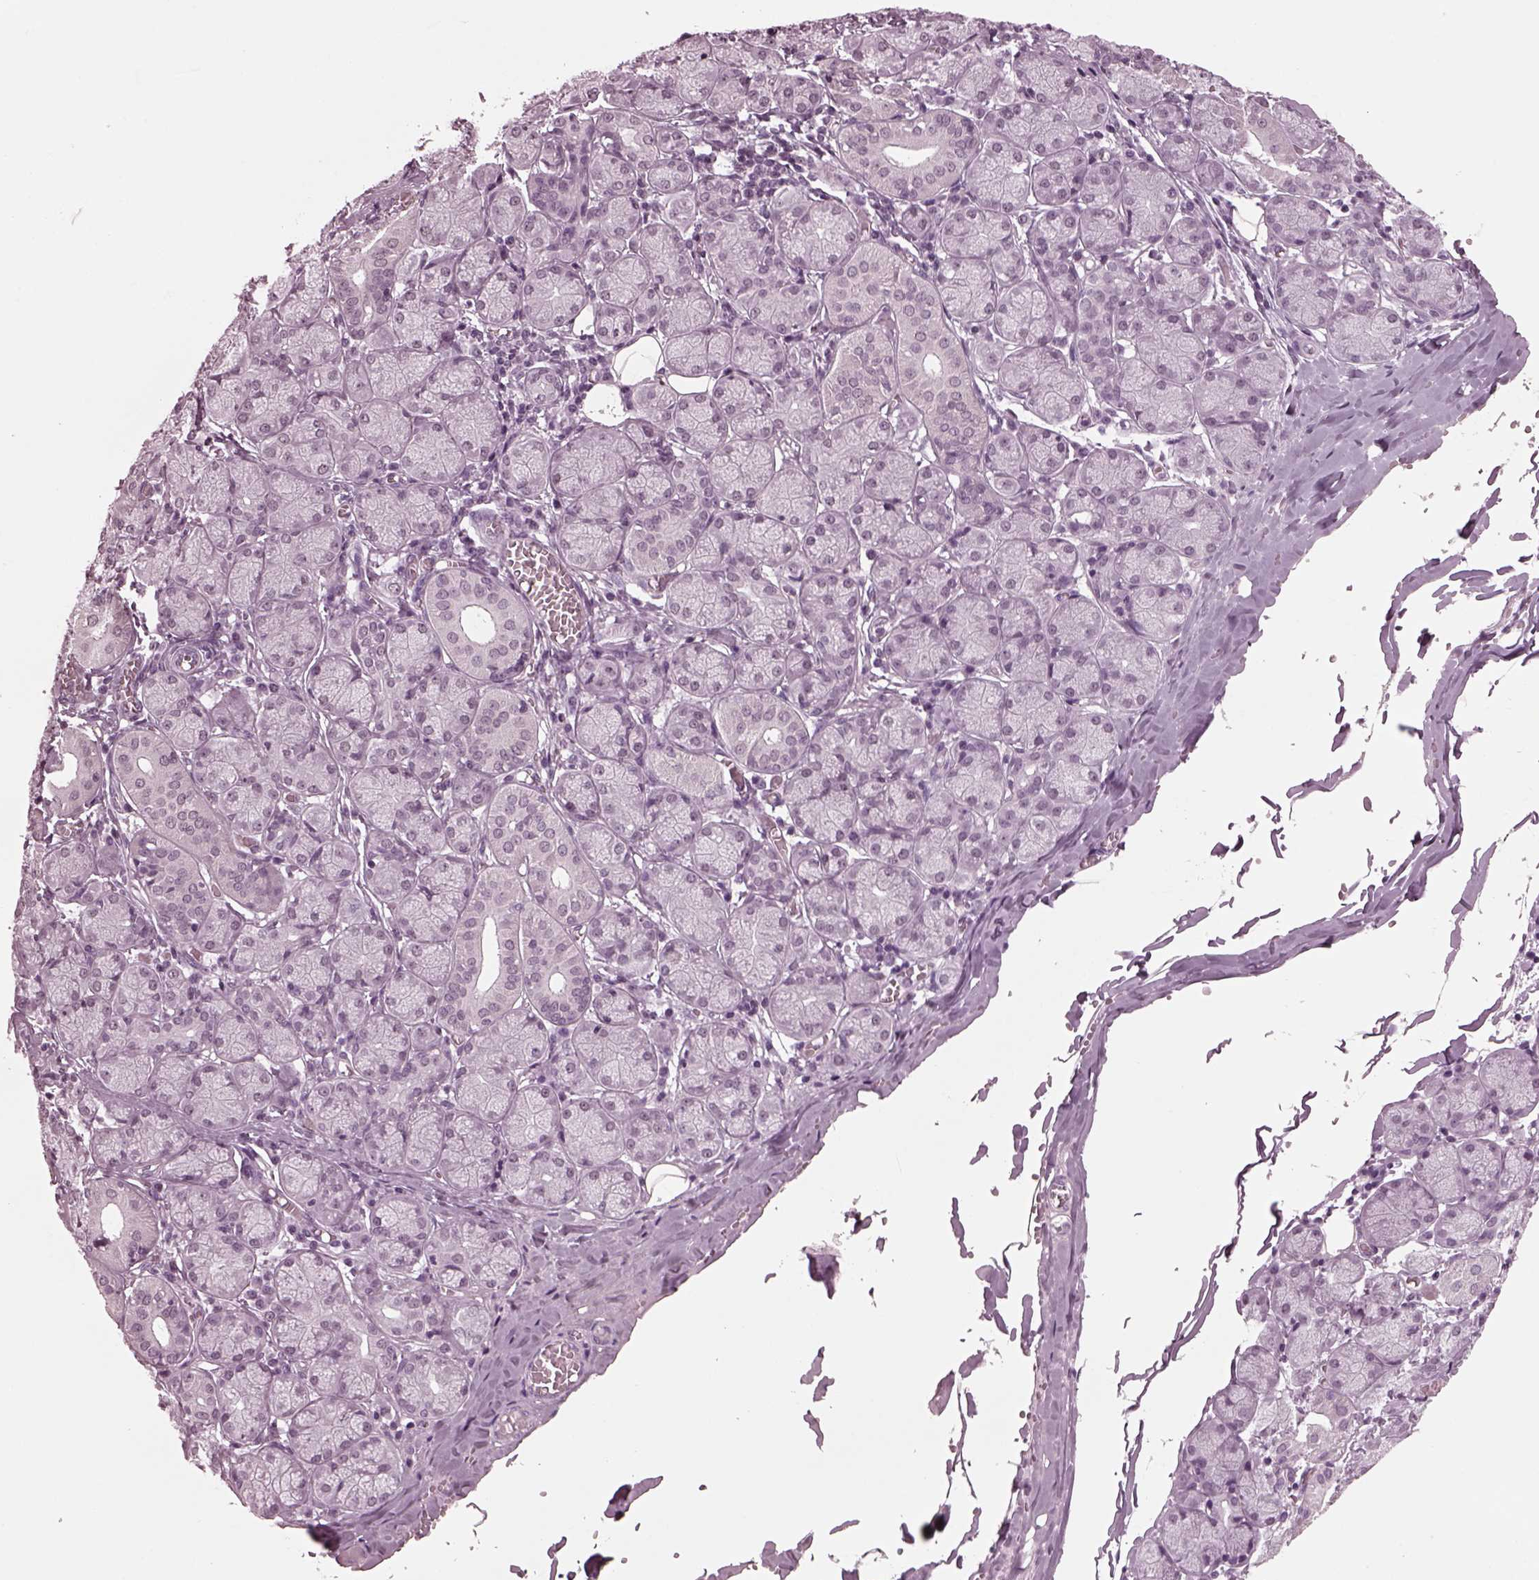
{"staining": {"intensity": "weak", "quantity": "<25%", "location": "nuclear"}, "tissue": "salivary gland", "cell_type": "Glandular cells", "image_type": "normal", "snomed": [{"axis": "morphology", "description": "Normal tissue, NOS"}, {"axis": "topography", "description": "Salivary gland"}, {"axis": "topography", "description": "Peripheral nerve tissue"}], "caption": "Immunohistochemistry histopathology image of normal human salivary gland stained for a protein (brown), which displays no positivity in glandular cells. The staining was performed using DAB to visualize the protein expression in brown, while the nuclei were stained in blue with hematoxylin (Magnification: 20x).", "gene": "RUVBL2", "patient": {"sex": "female", "age": 24}}